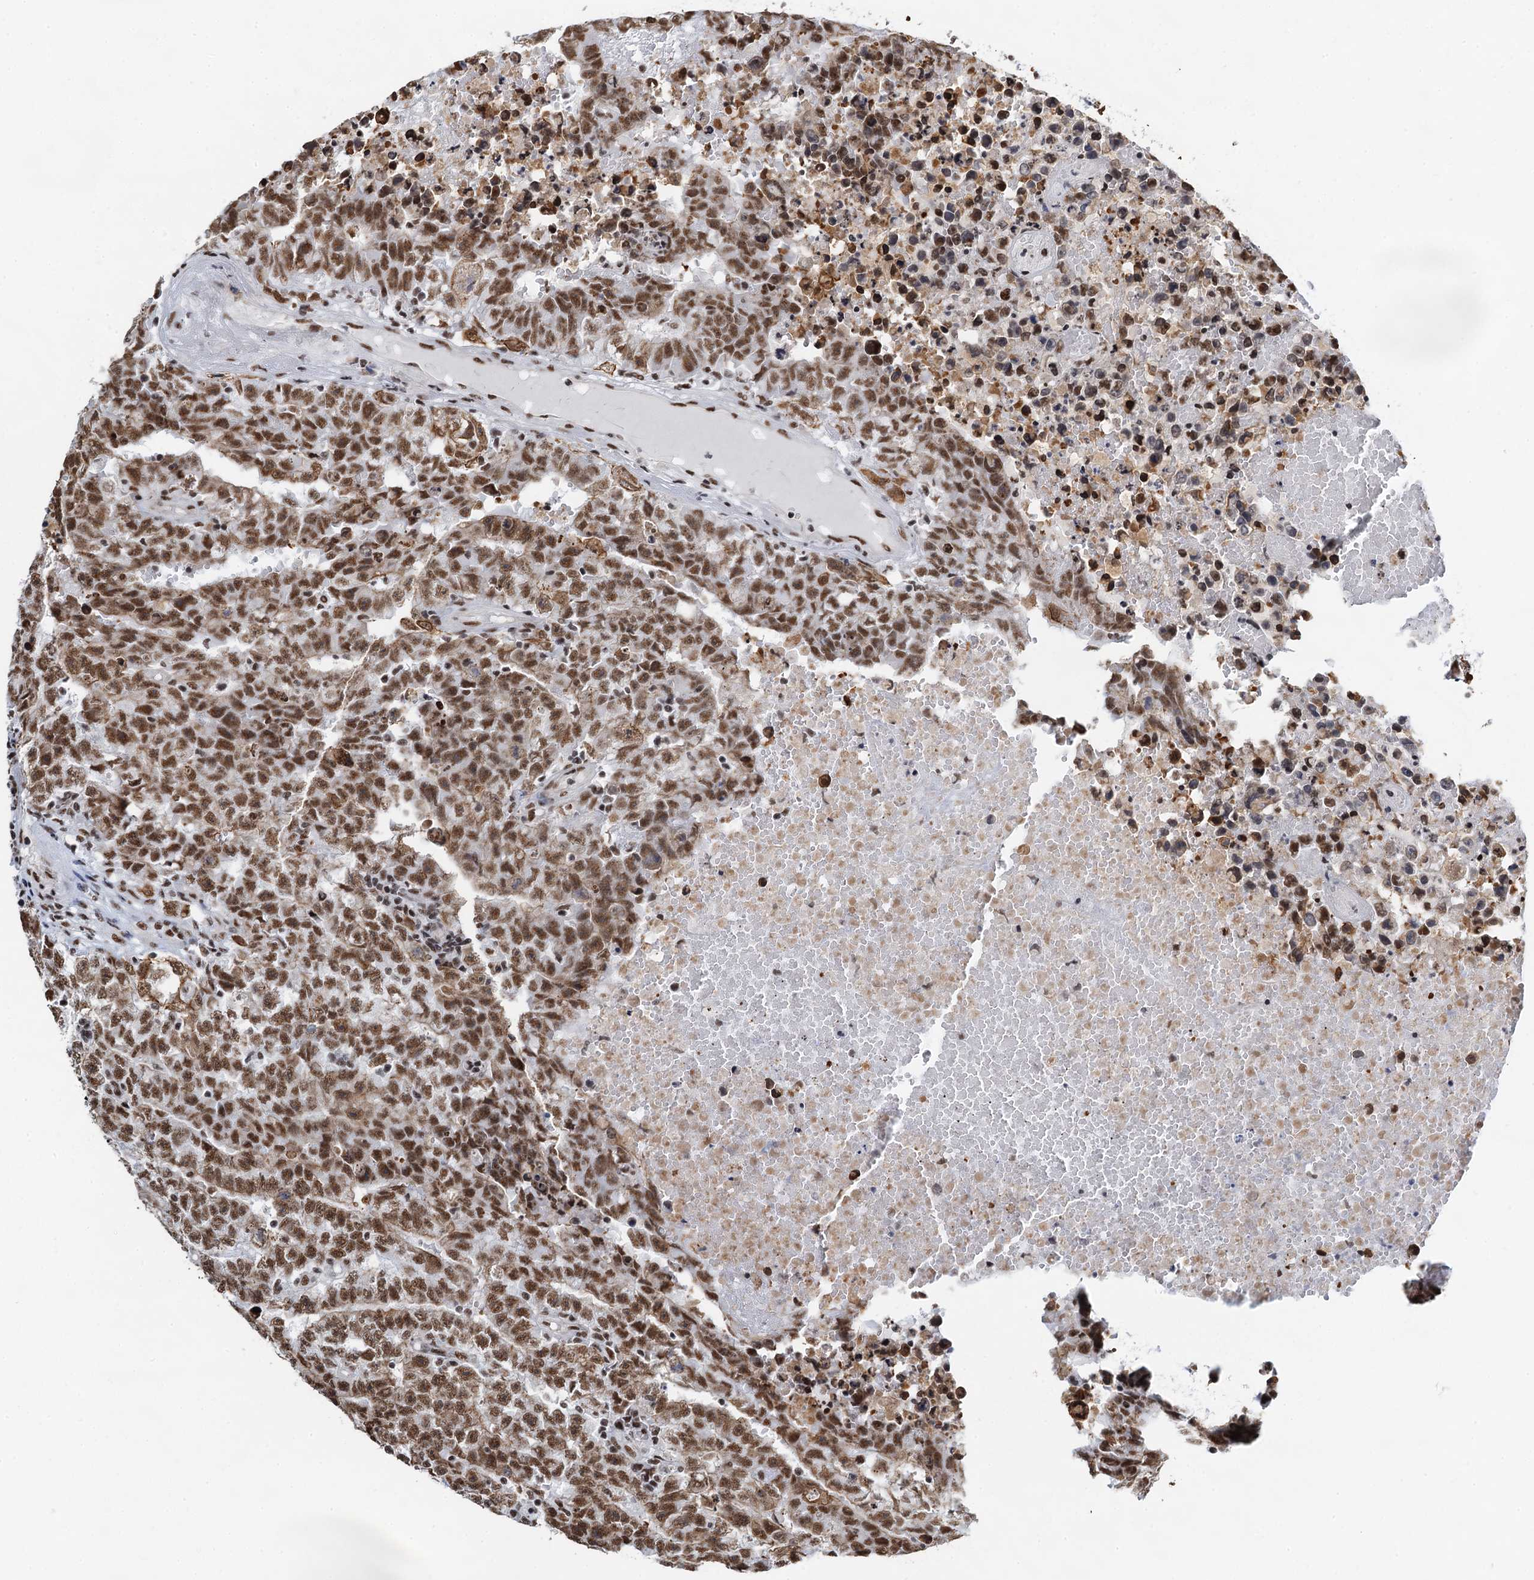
{"staining": {"intensity": "moderate", "quantity": ">75%", "location": "nuclear"}, "tissue": "testis cancer", "cell_type": "Tumor cells", "image_type": "cancer", "snomed": [{"axis": "morphology", "description": "Carcinoma, Embryonal, NOS"}, {"axis": "topography", "description": "Testis"}], "caption": "Immunohistochemical staining of human testis embryonal carcinoma displays moderate nuclear protein expression in about >75% of tumor cells.", "gene": "ZNF609", "patient": {"sex": "male", "age": 25}}